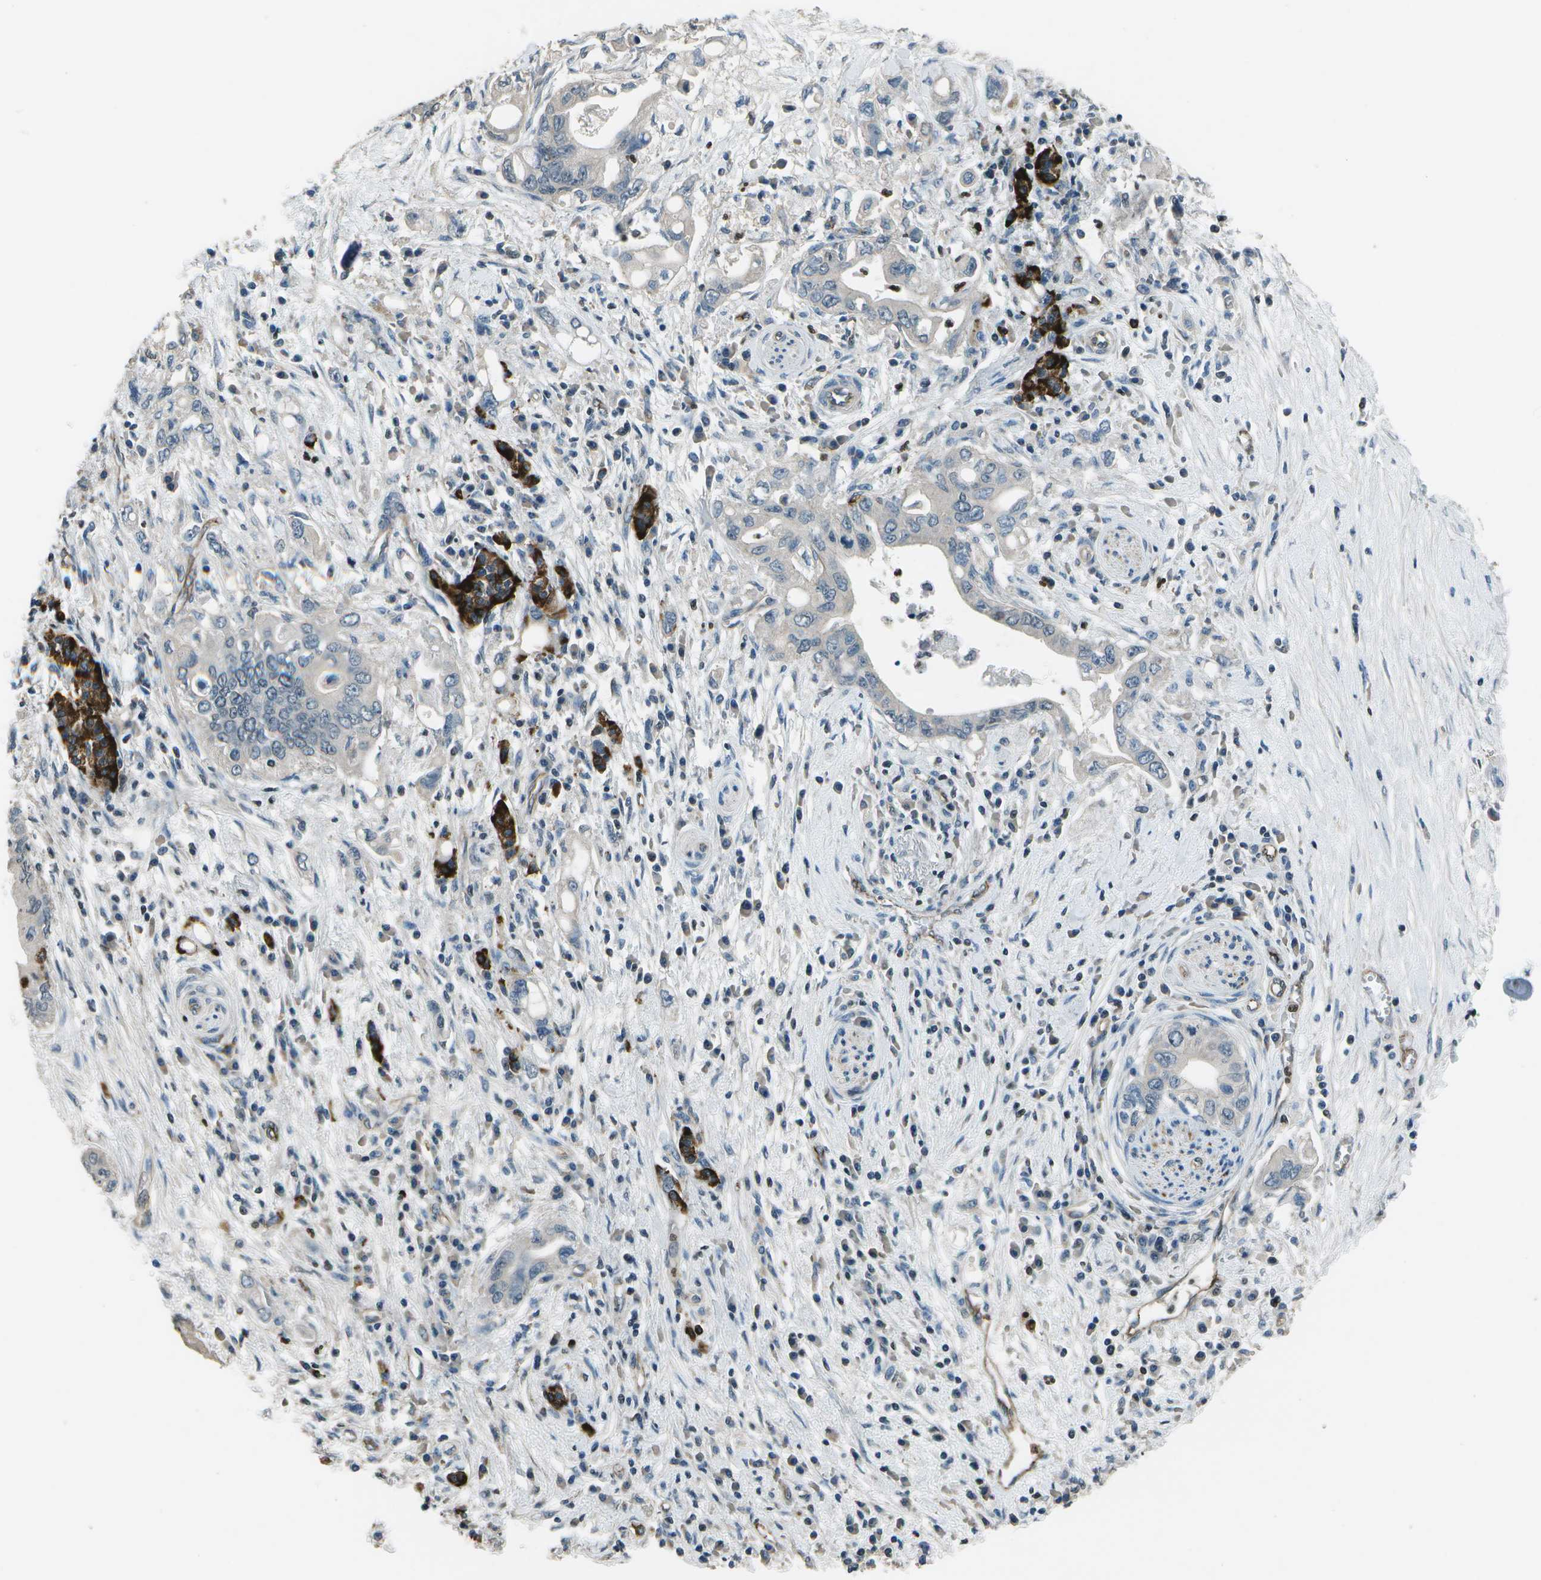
{"staining": {"intensity": "negative", "quantity": "none", "location": "none"}, "tissue": "pancreatic cancer", "cell_type": "Tumor cells", "image_type": "cancer", "snomed": [{"axis": "morphology", "description": "Adenocarcinoma, NOS"}, {"axis": "topography", "description": "Pancreas"}], "caption": "Pancreatic adenocarcinoma stained for a protein using immunohistochemistry shows no expression tumor cells.", "gene": "PDLIM1", "patient": {"sex": "female", "age": 73}}